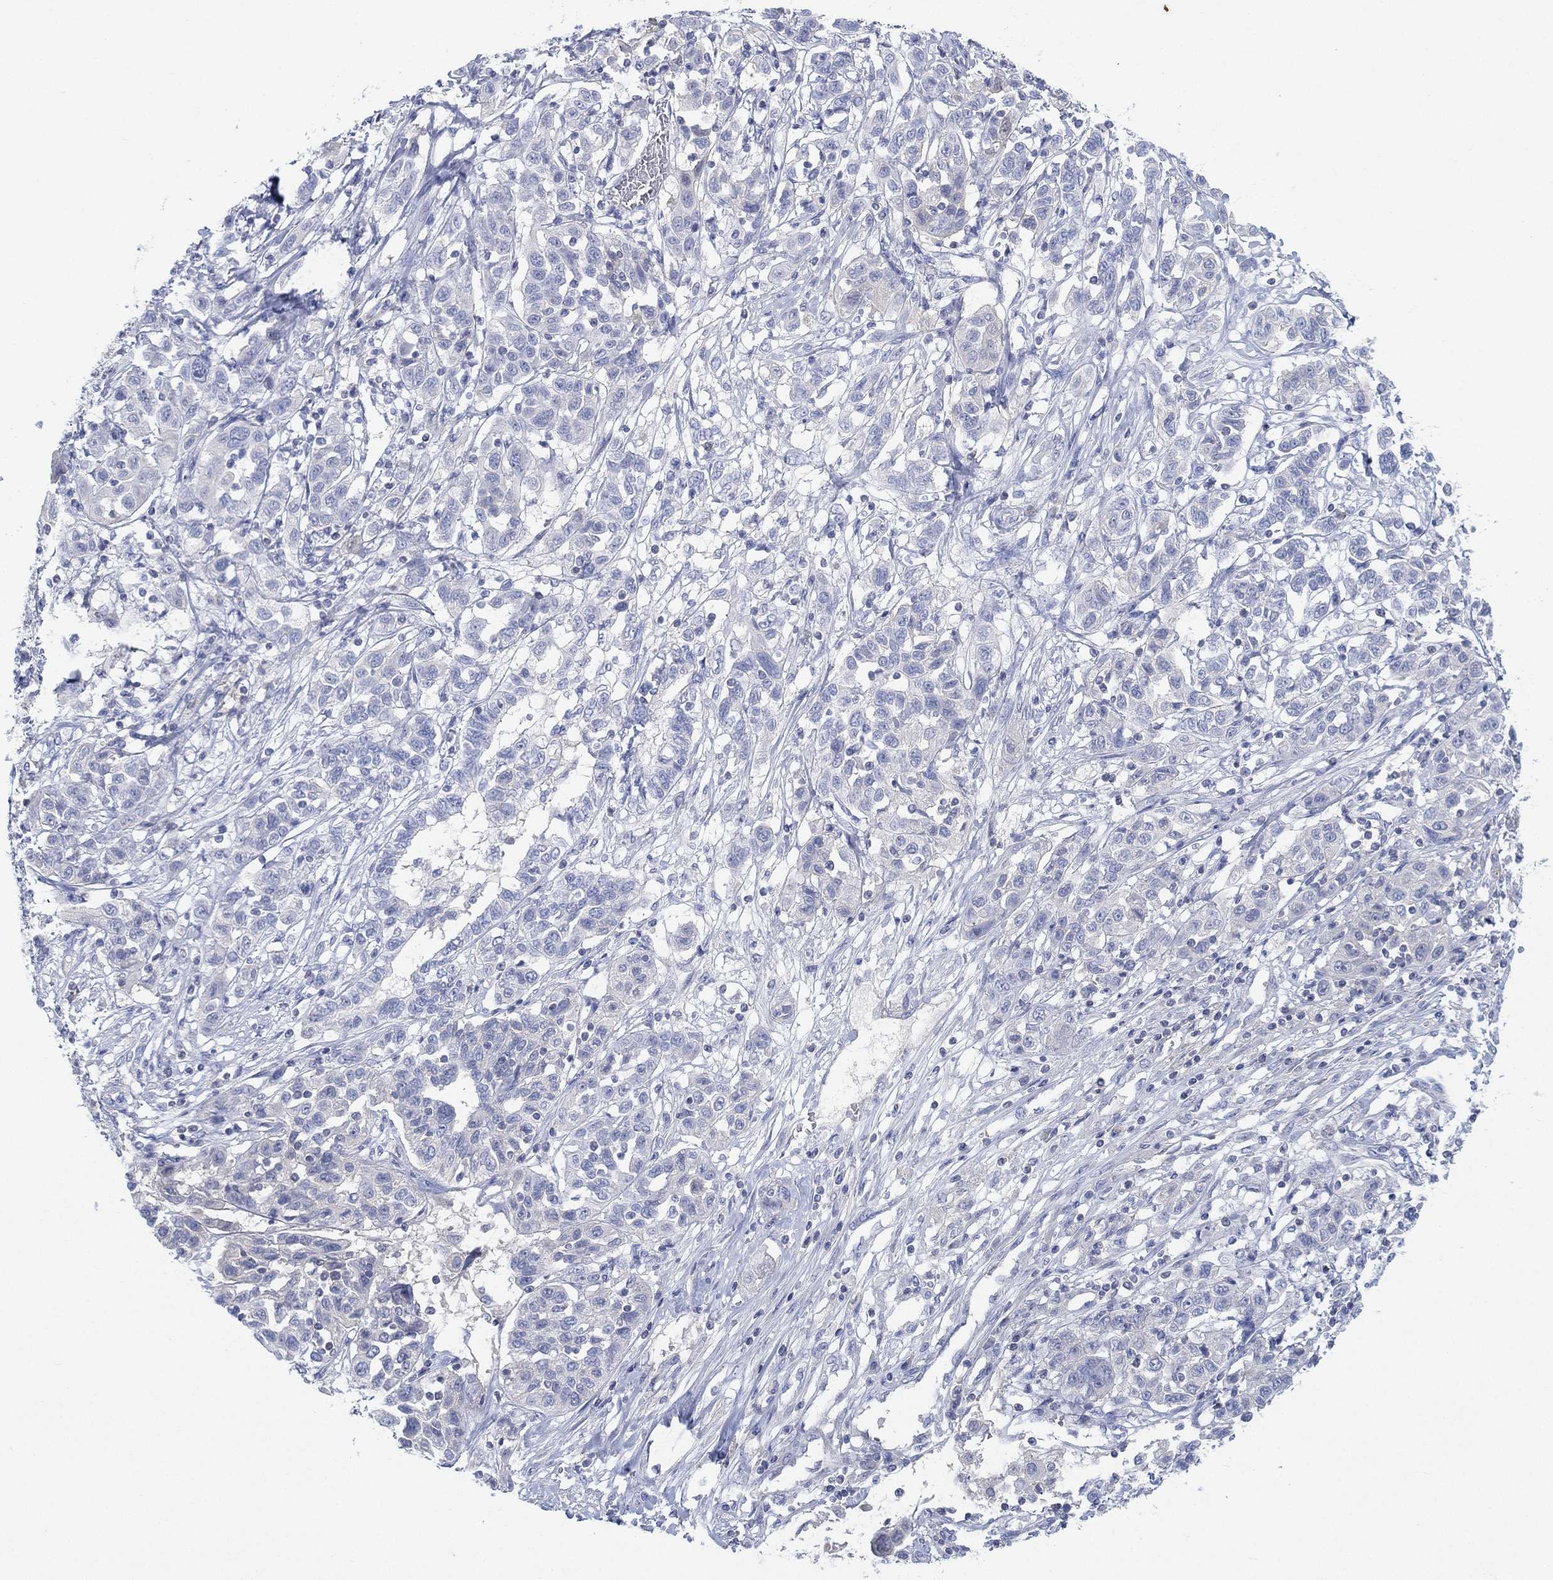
{"staining": {"intensity": "negative", "quantity": "none", "location": "none"}, "tissue": "liver cancer", "cell_type": "Tumor cells", "image_type": "cancer", "snomed": [{"axis": "morphology", "description": "Adenocarcinoma, NOS"}, {"axis": "morphology", "description": "Cholangiocarcinoma"}, {"axis": "topography", "description": "Liver"}], "caption": "Immunohistochemistry histopathology image of human liver cancer stained for a protein (brown), which exhibits no positivity in tumor cells.", "gene": "SEPTIN1", "patient": {"sex": "male", "age": 64}}